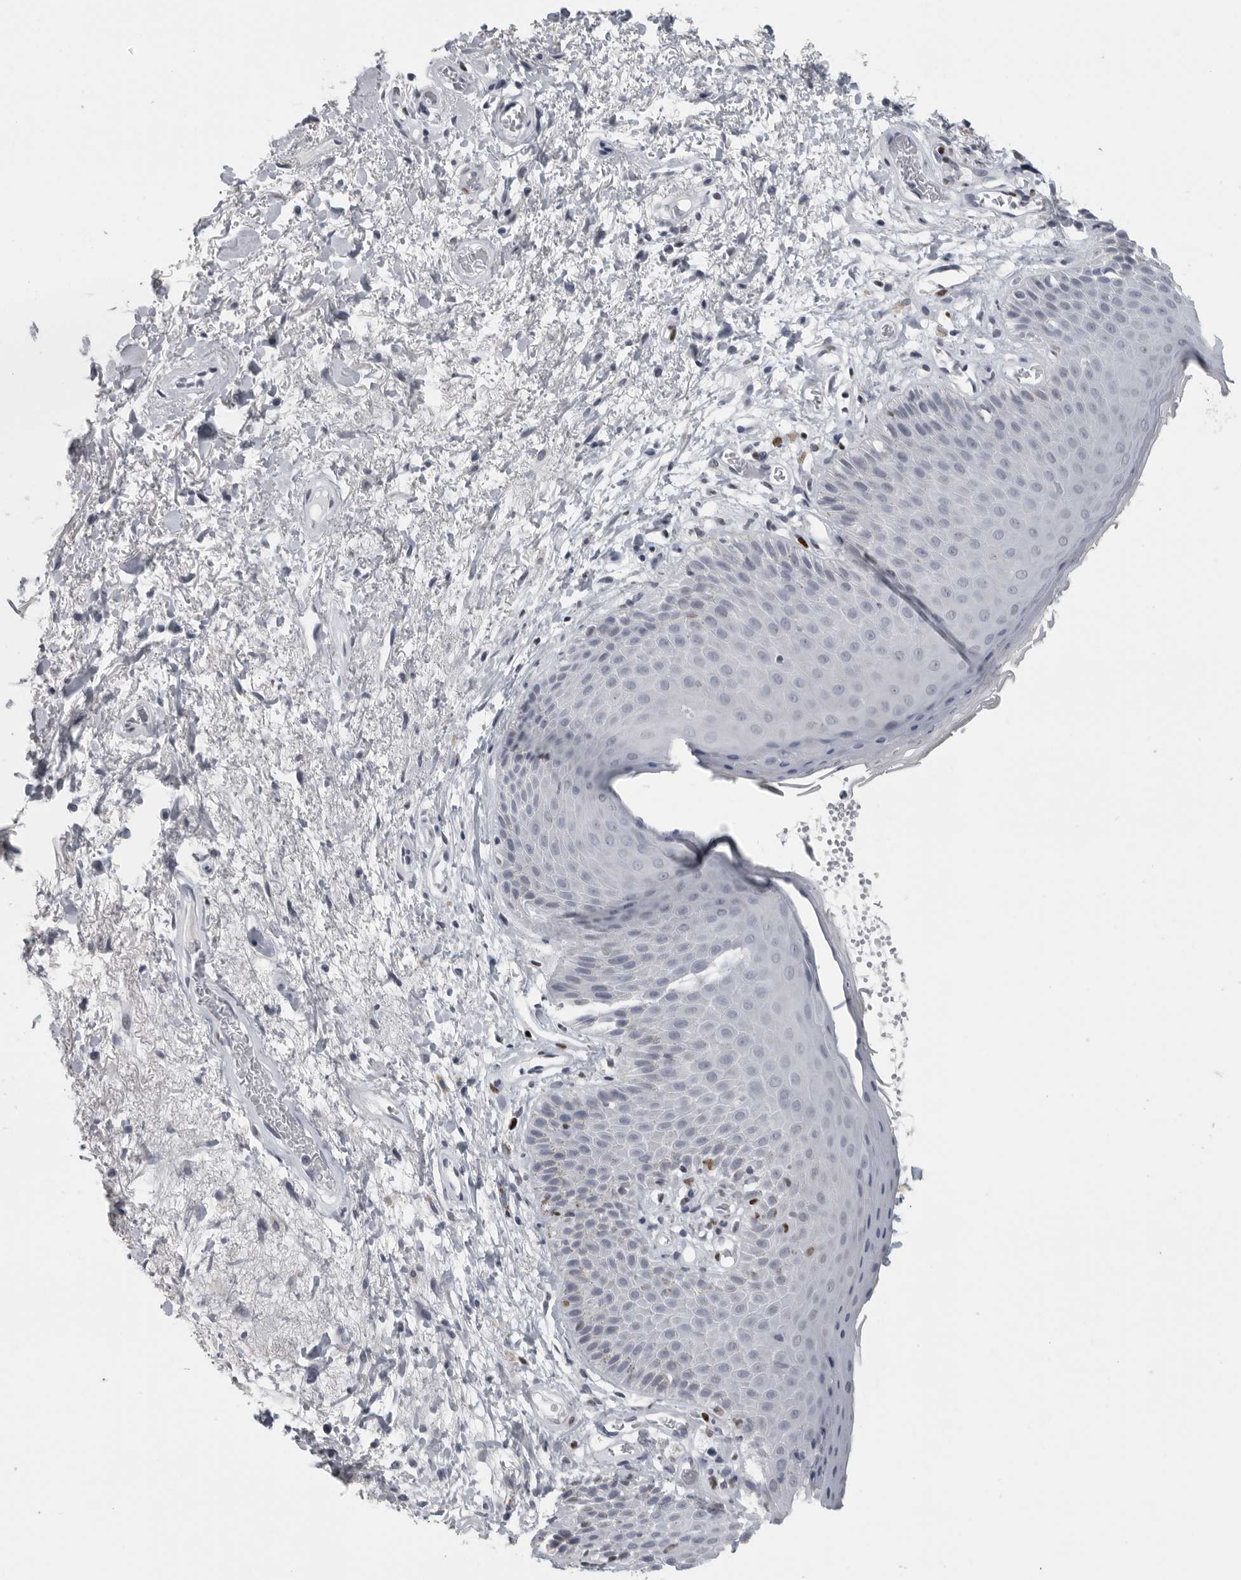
{"staining": {"intensity": "moderate", "quantity": "<25%", "location": "cytoplasmic/membranous"}, "tissue": "skin", "cell_type": "Epidermal cells", "image_type": "normal", "snomed": [{"axis": "morphology", "description": "Normal tissue, NOS"}, {"axis": "topography", "description": "Anal"}], "caption": "Immunohistochemical staining of normal skin displays low levels of moderate cytoplasmic/membranous staining in about <25% of epidermal cells.", "gene": "SATB2", "patient": {"sex": "male", "age": 74}}